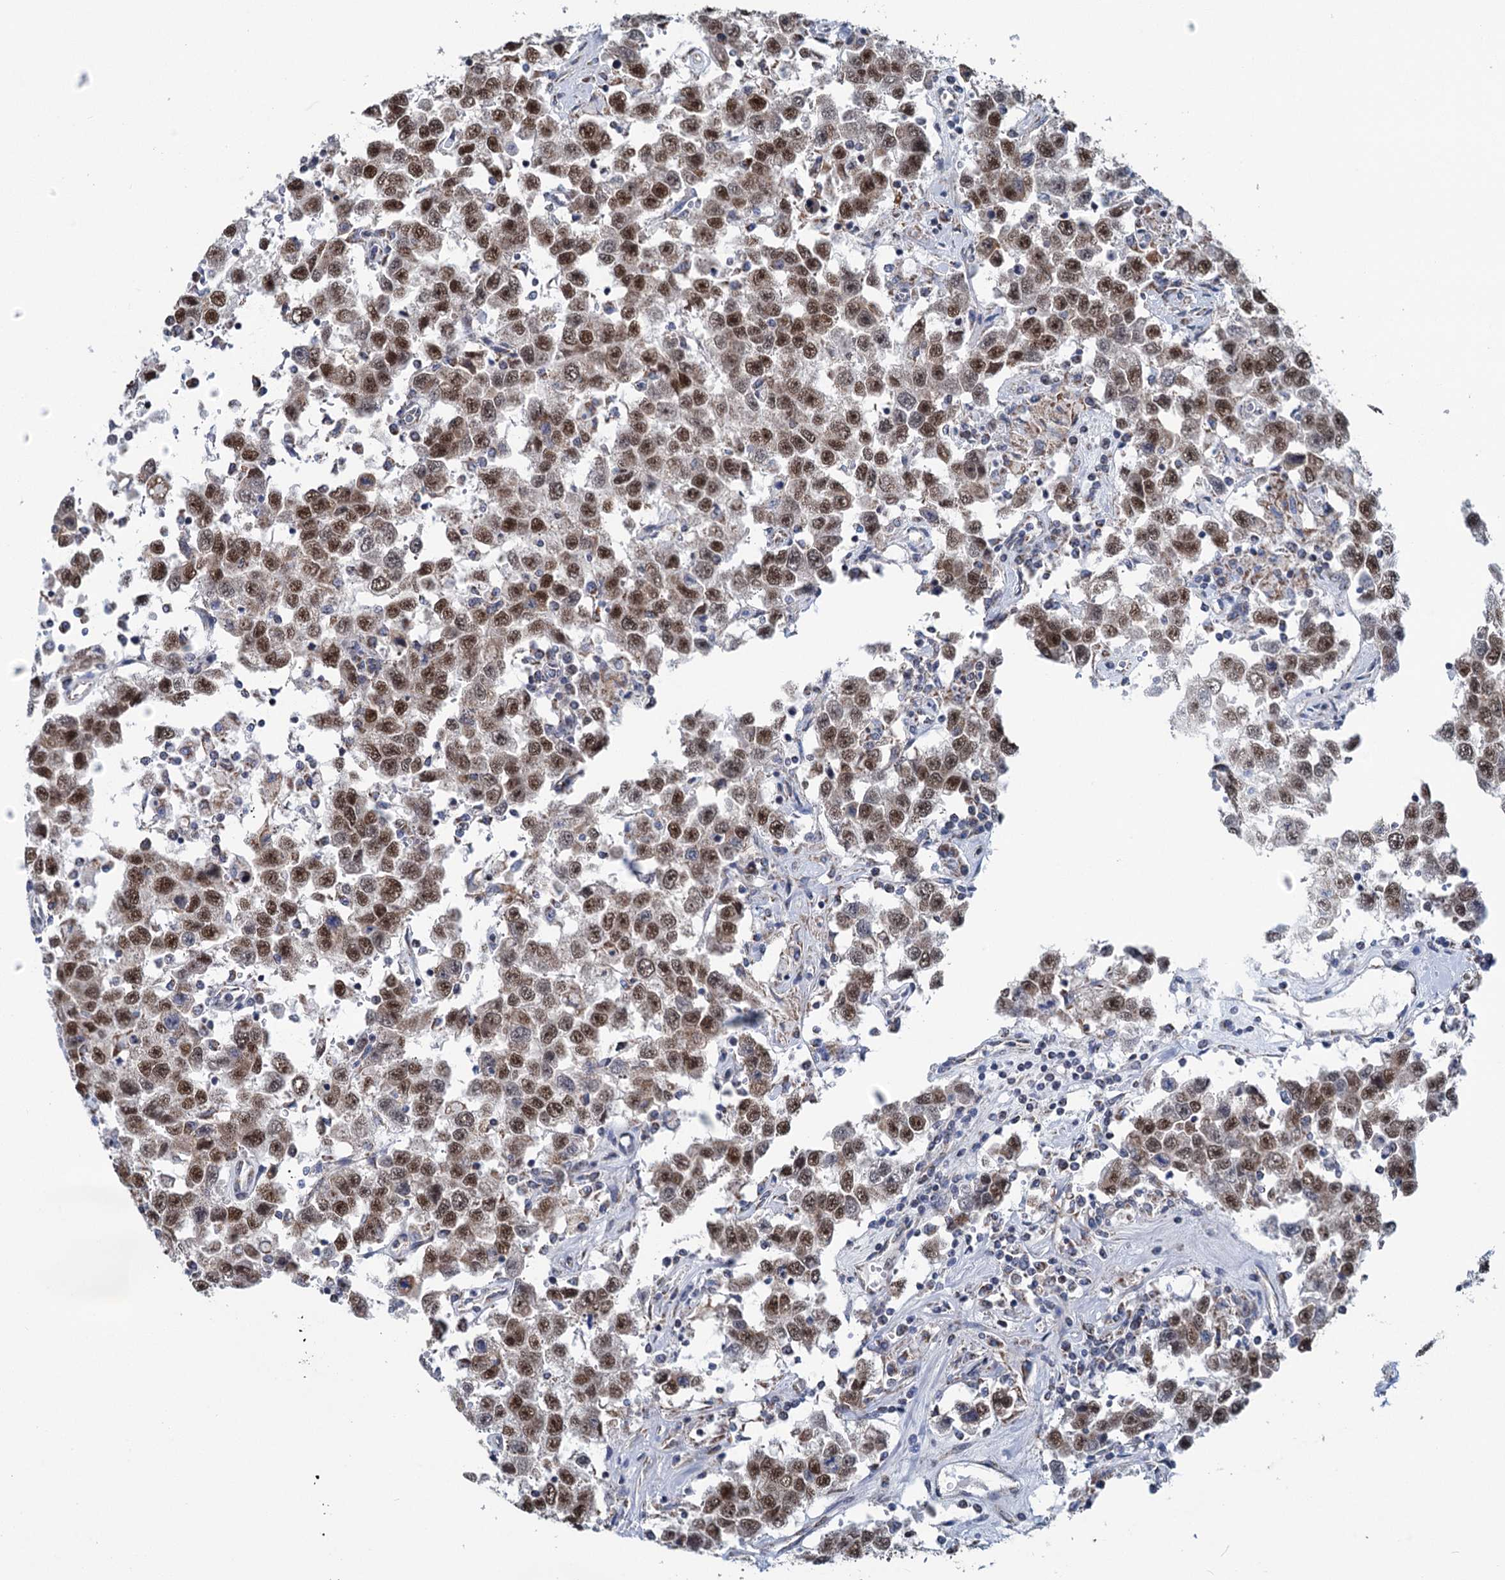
{"staining": {"intensity": "moderate", "quantity": ">75%", "location": "cytoplasmic/membranous,nuclear"}, "tissue": "testis cancer", "cell_type": "Tumor cells", "image_type": "cancer", "snomed": [{"axis": "morphology", "description": "Seminoma, NOS"}, {"axis": "topography", "description": "Testis"}], "caption": "Testis seminoma tissue demonstrates moderate cytoplasmic/membranous and nuclear expression in about >75% of tumor cells, visualized by immunohistochemistry. The staining is performed using DAB (3,3'-diaminobenzidine) brown chromogen to label protein expression. The nuclei are counter-stained blue using hematoxylin.", "gene": "MORN3", "patient": {"sex": "male", "age": 41}}